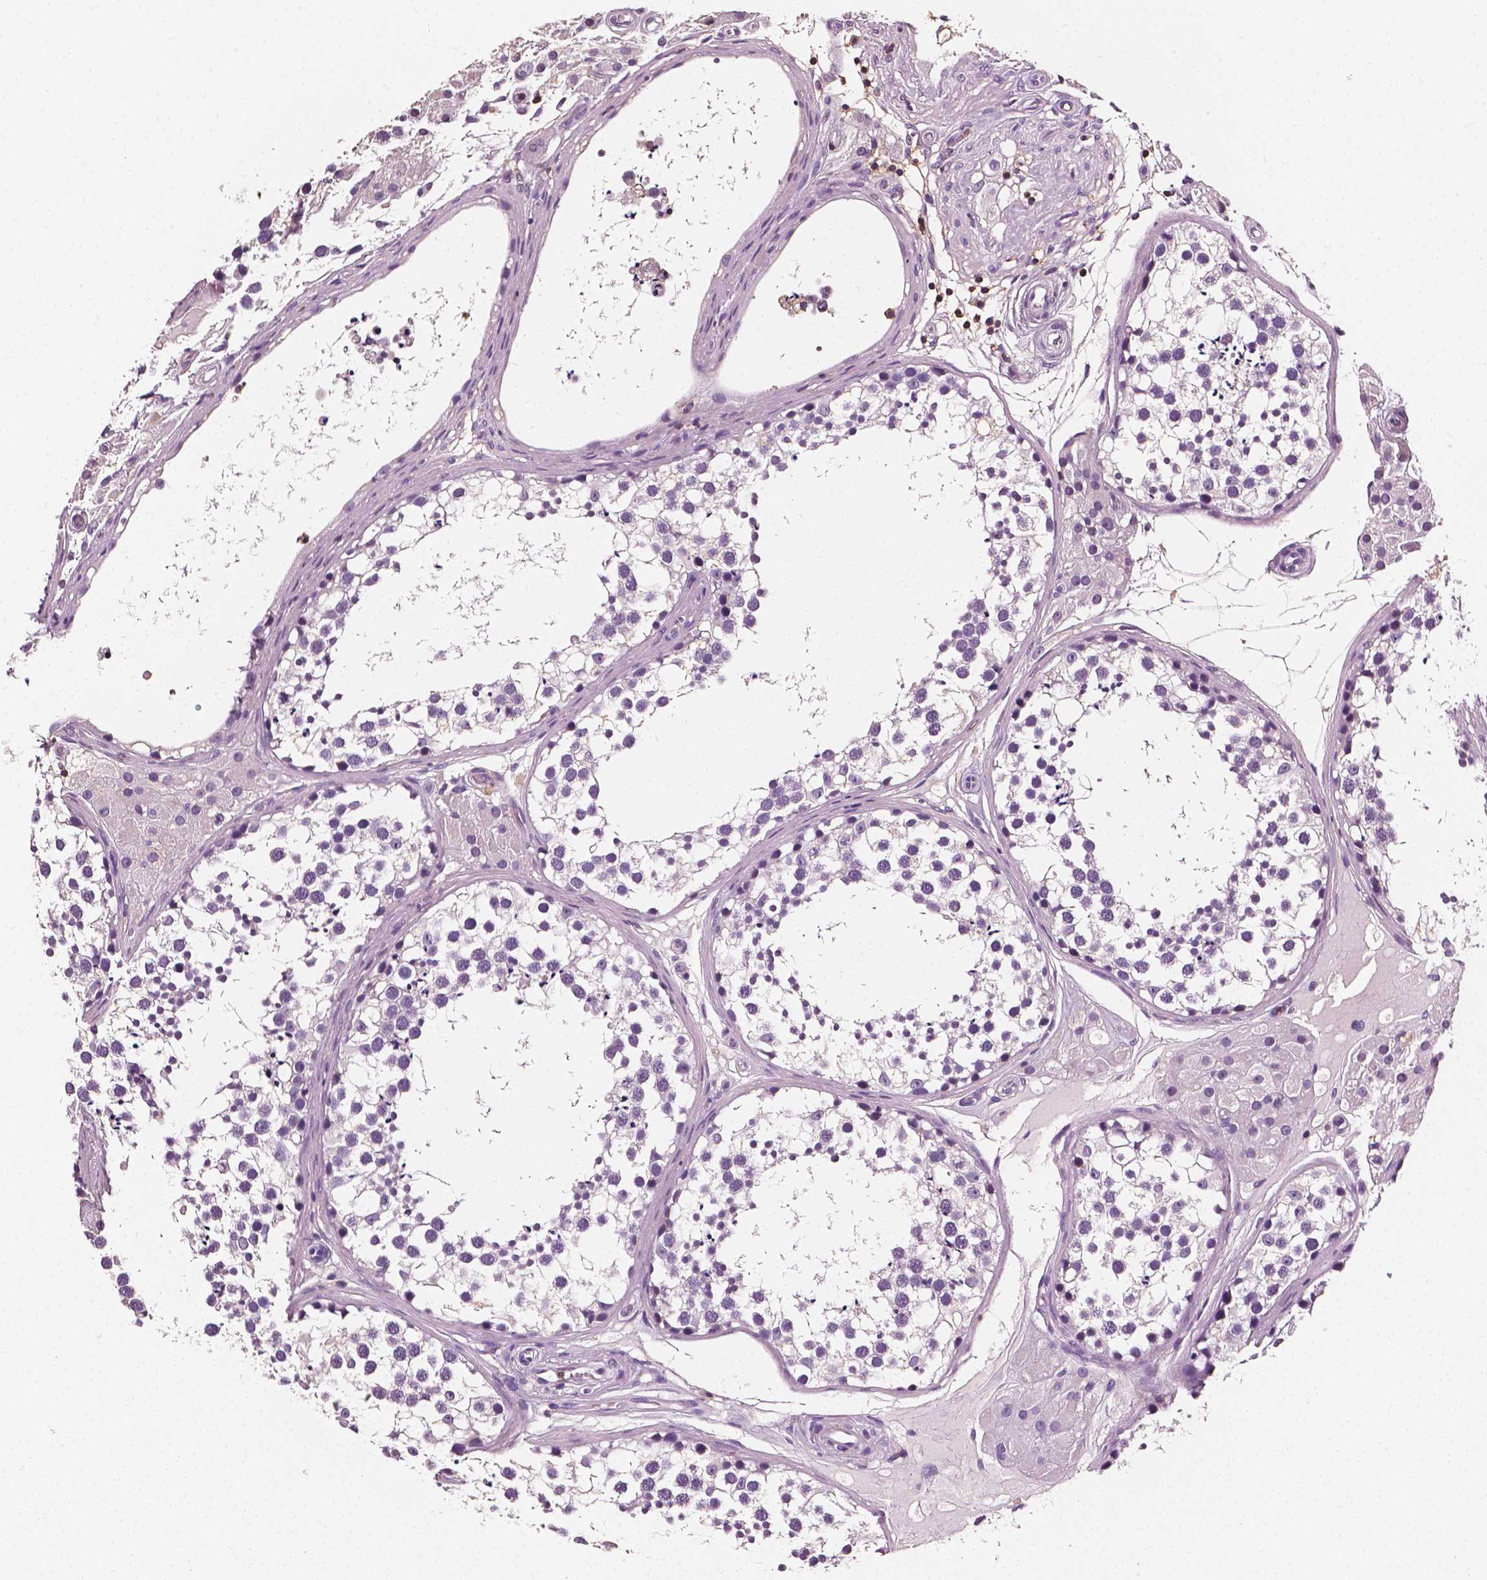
{"staining": {"intensity": "negative", "quantity": "none", "location": "none"}, "tissue": "testis", "cell_type": "Cells in seminiferous ducts", "image_type": "normal", "snomed": [{"axis": "morphology", "description": "Normal tissue, NOS"}, {"axis": "morphology", "description": "Seminoma, NOS"}, {"axis": "topography", "description": "Testis"}], "caption": "Immunohistochemical staining of benign testis displays no significant staining in cells in seminiferous ducts. (Immunohistochemistry, brightfield microscopy, high magnification).", "gene": "PTPRC", "patient": {"sex": "male", "age": 65}}